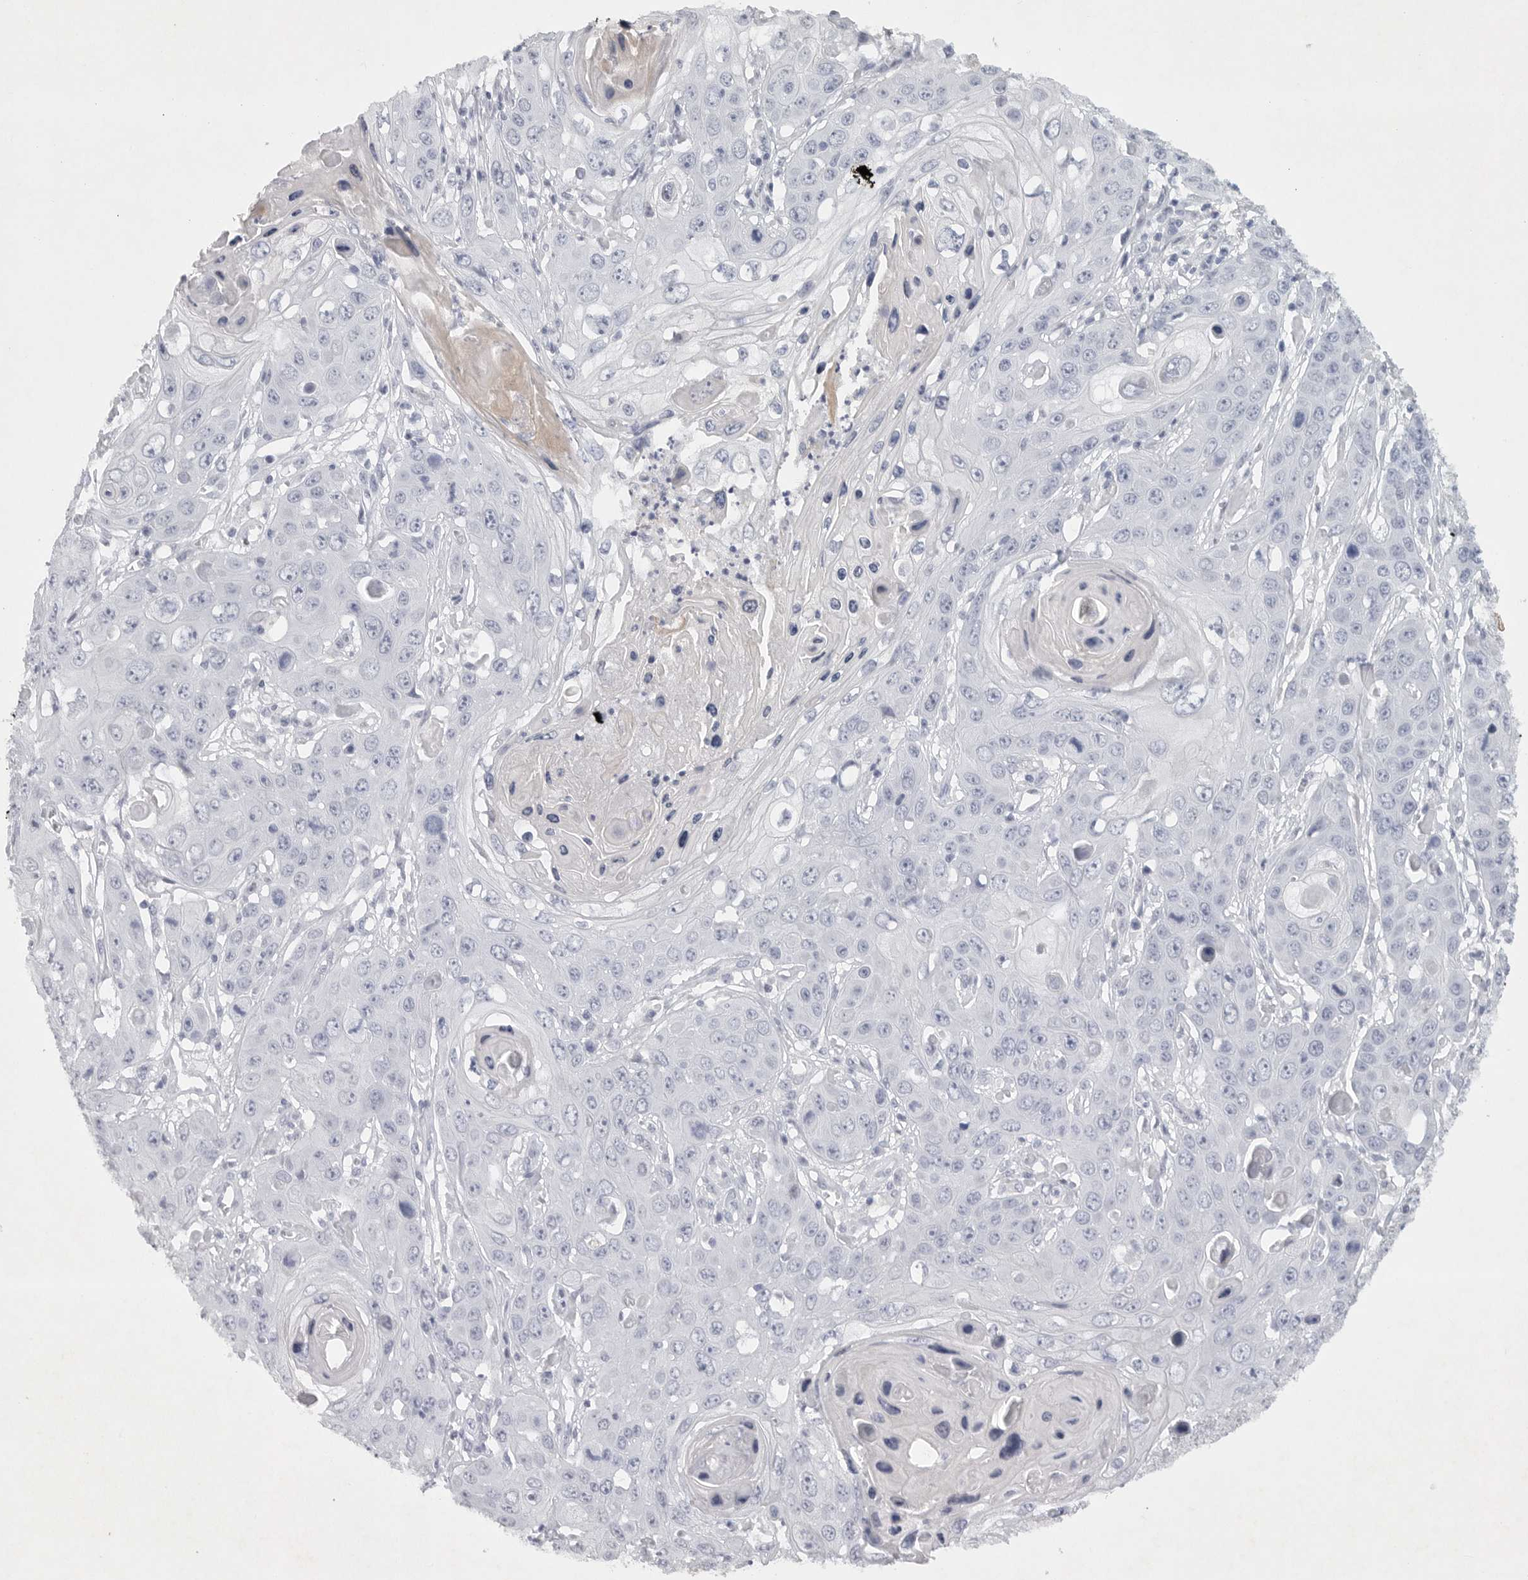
{"staining": {"intensity": "negative", "quantity": "none", "location": "none"}, "tissue": "skin cancer", "cell_type": "Tumor cells", "image_type": "cancer", "snomed": [{"axis": "morphology", "description": "Squamous cell carcinoma, NOS"}, {"axis": "topography", "description": "Skin"}], "caption": "Immunohistochemistry of squamous cell carcinoma (skin) exhibits no expression in tumor cells.", "gene": "TNR", "patient": {"sex": "male", "age": 55}}